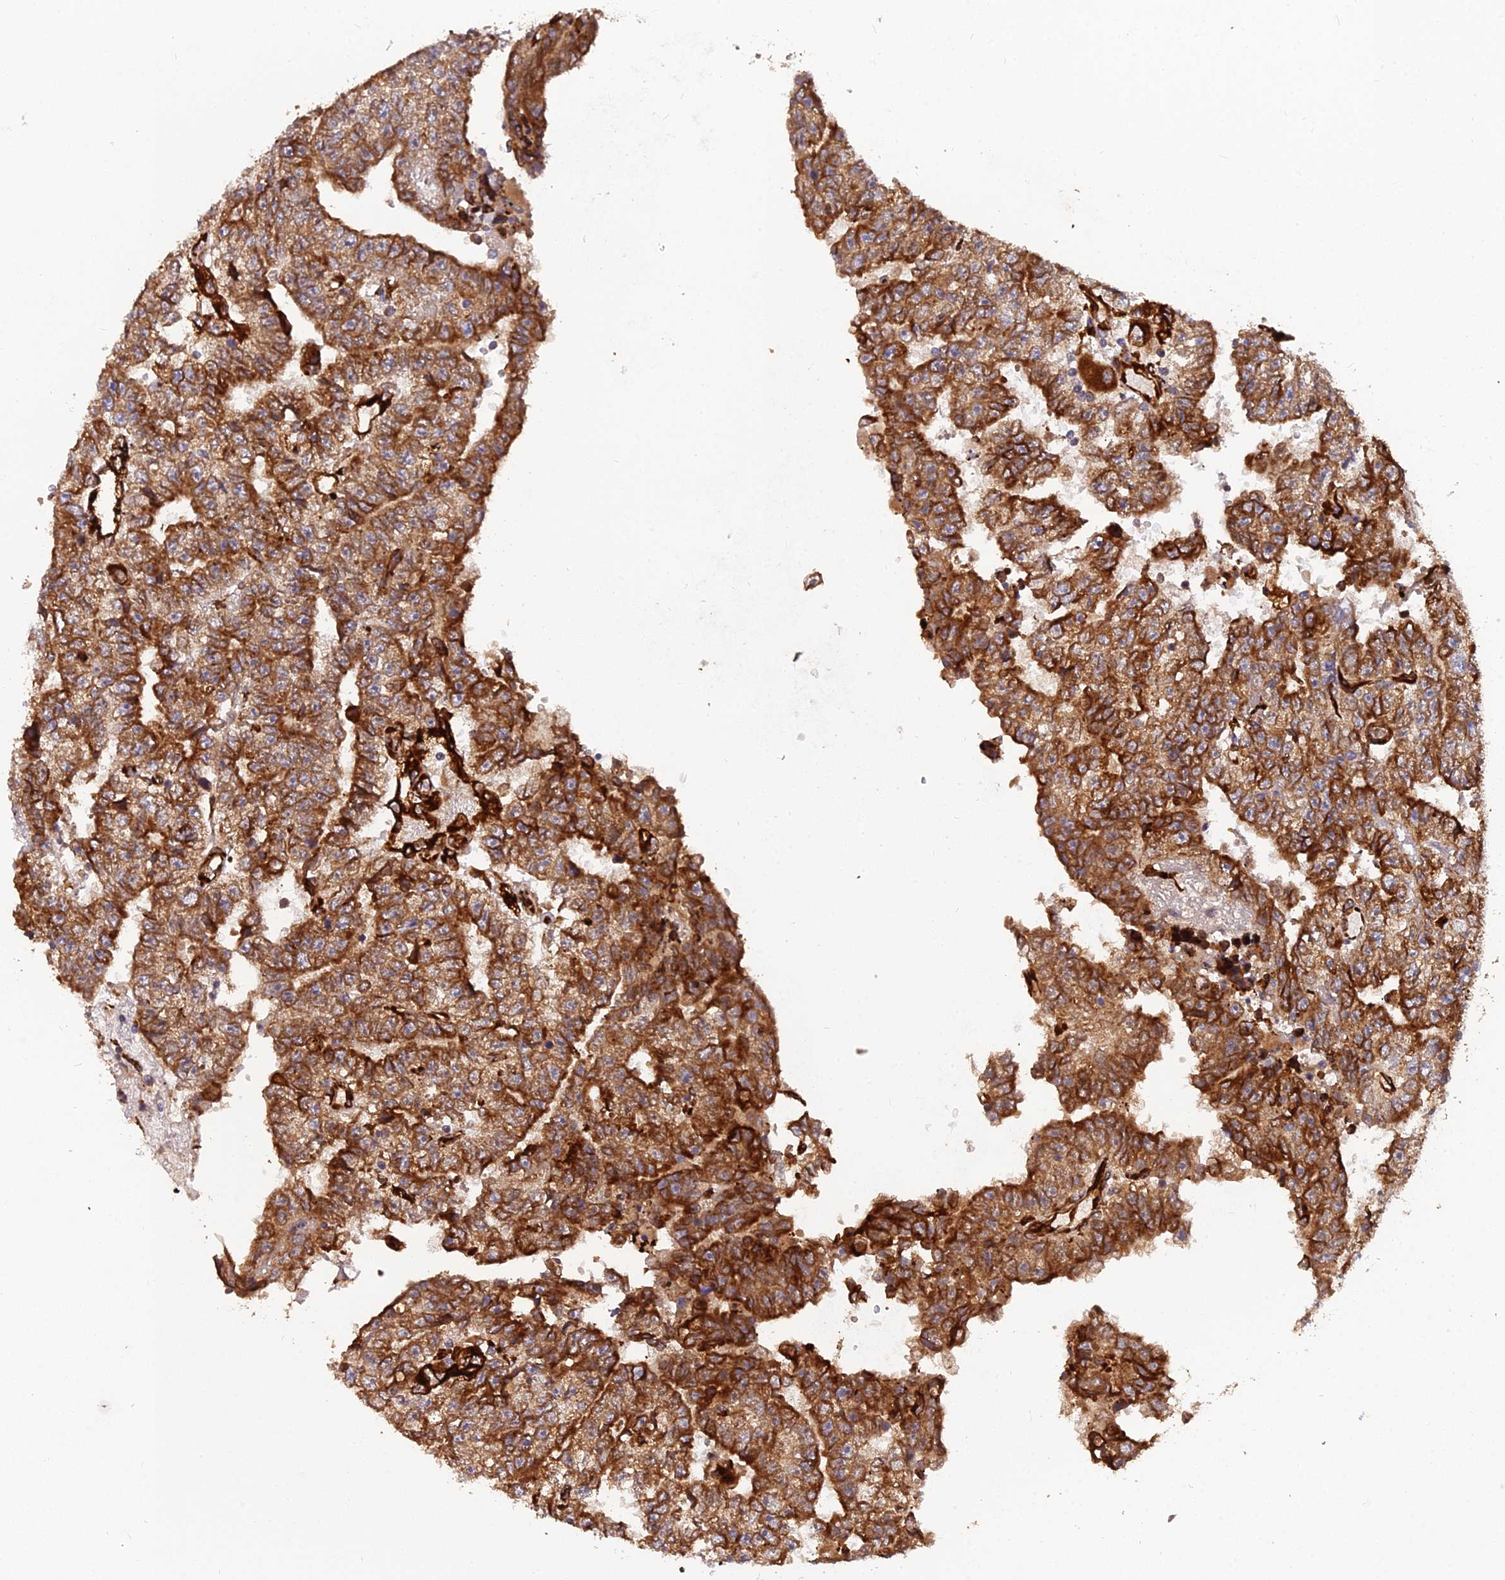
{"staining": {"intensity": "strong", "quantity": ">75%", "location": "cytoplasmic/membranous"}, "tissue": "testis cancer", "cell_type": "Tumor cells", "image_type": "cancer", "snomed": [{"axis": "morphology", "description": "Carcinoma, Embryonal, NOS"}, {"axis": "topography", "description": "Testis"}], "caption": "This micrograph displays immunohistochemistry (IHC) staining of testis cancer, with high strong cytoplasmic/membranous staining in approximately >75% of tumor cells.", "gene": "NDUFAF7", "patient": {"sex": "male", "age": 25}}